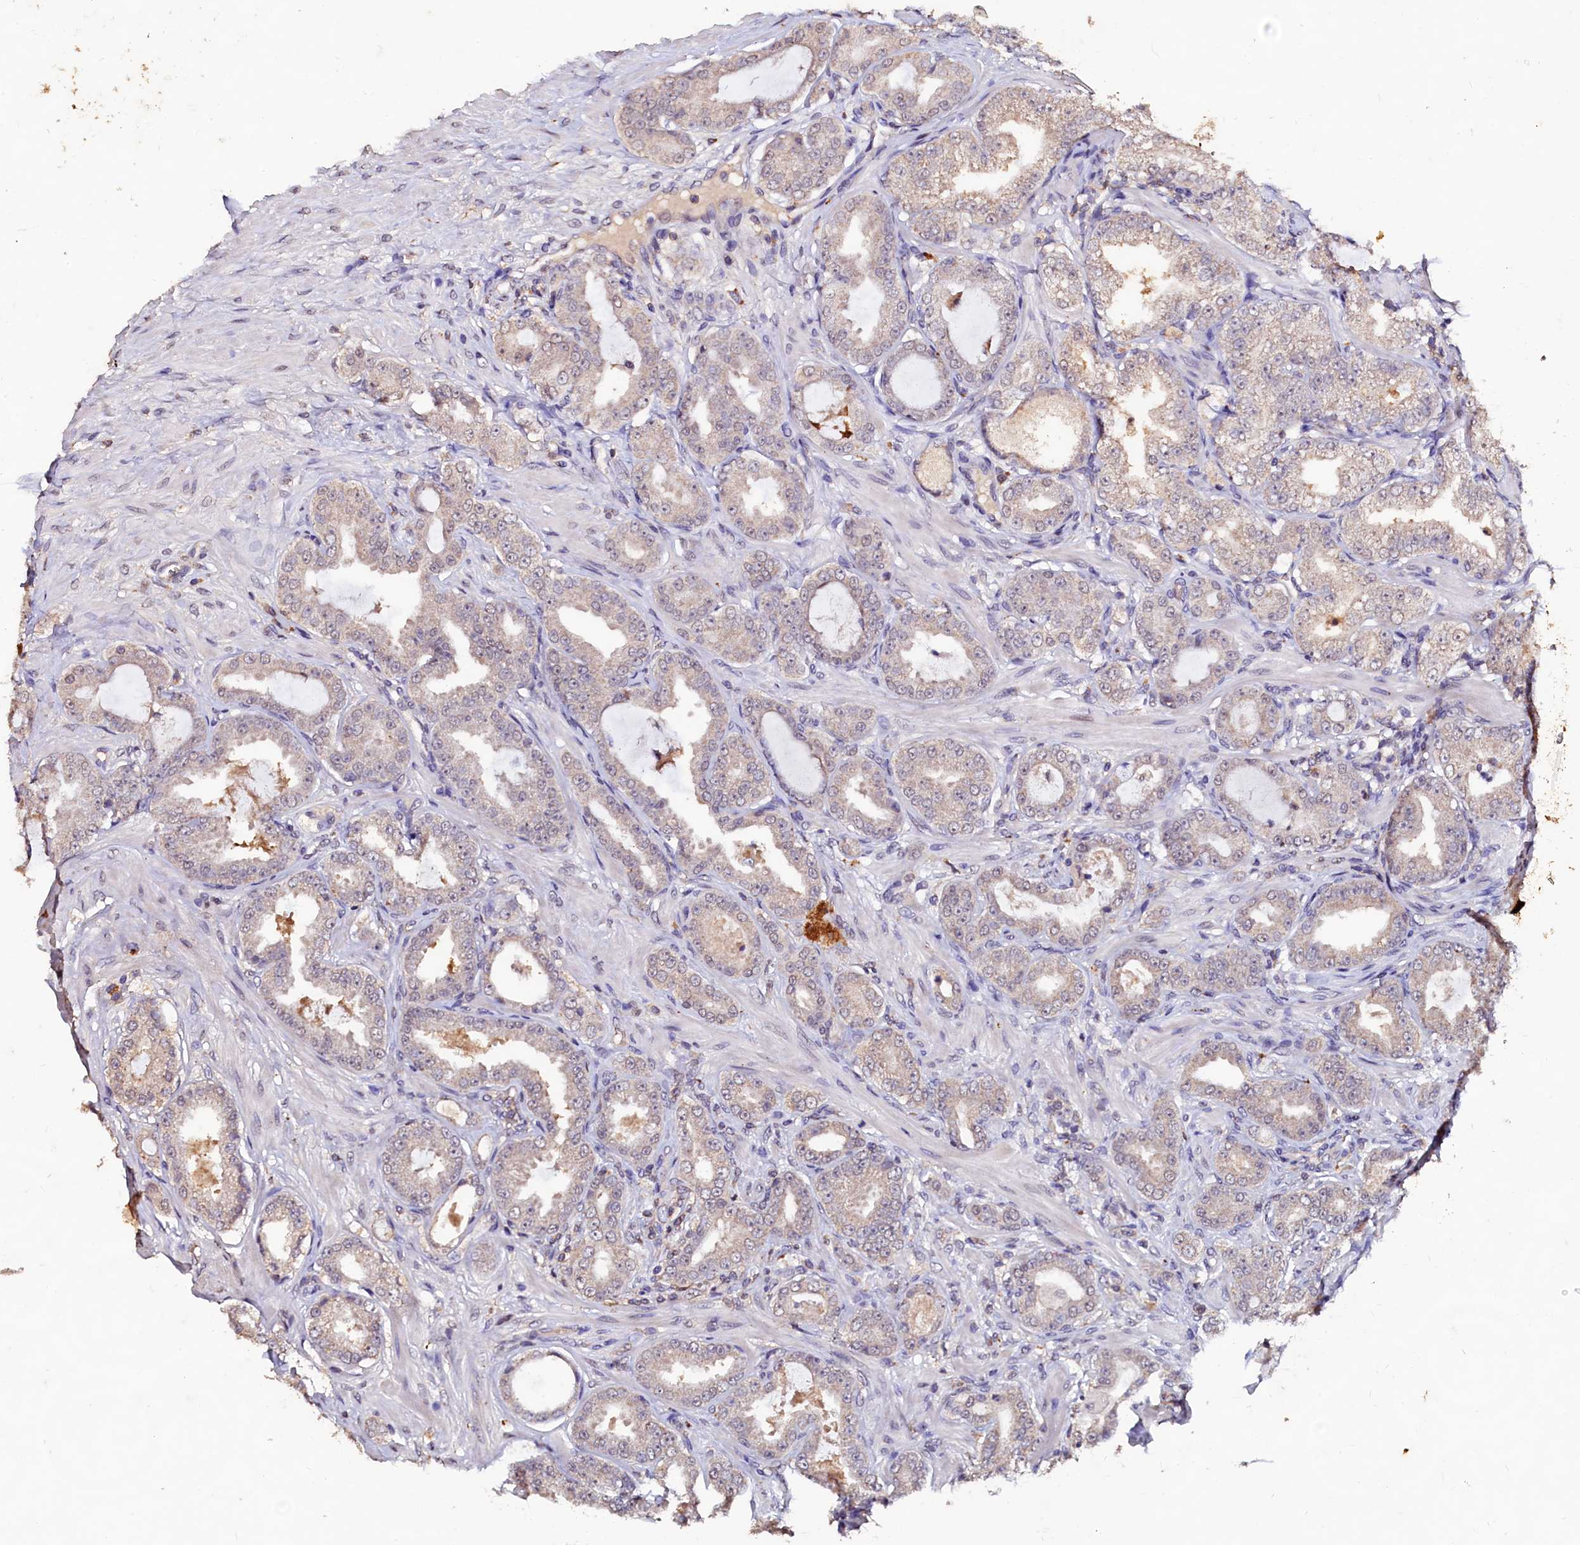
{"staining": {"intensity": "negative", "quantity": "none", "location": "none"}, "tissue": "prostate cancer", "cell_type": "Tumor cells", "image_type": "cancer", "snomed": [{"axis": "morphology", "description": "Adenocarcinoma, Low grade"}, {"axis": "topography", "description": "Prostate"}], "caption": "Immunohistochemical staining of human prostate low-grade adenocarcinoma reveals no significant expression in tumor cells.", "gene": "CSTPP1", "patient": {"sex": "male", "age": 63}}